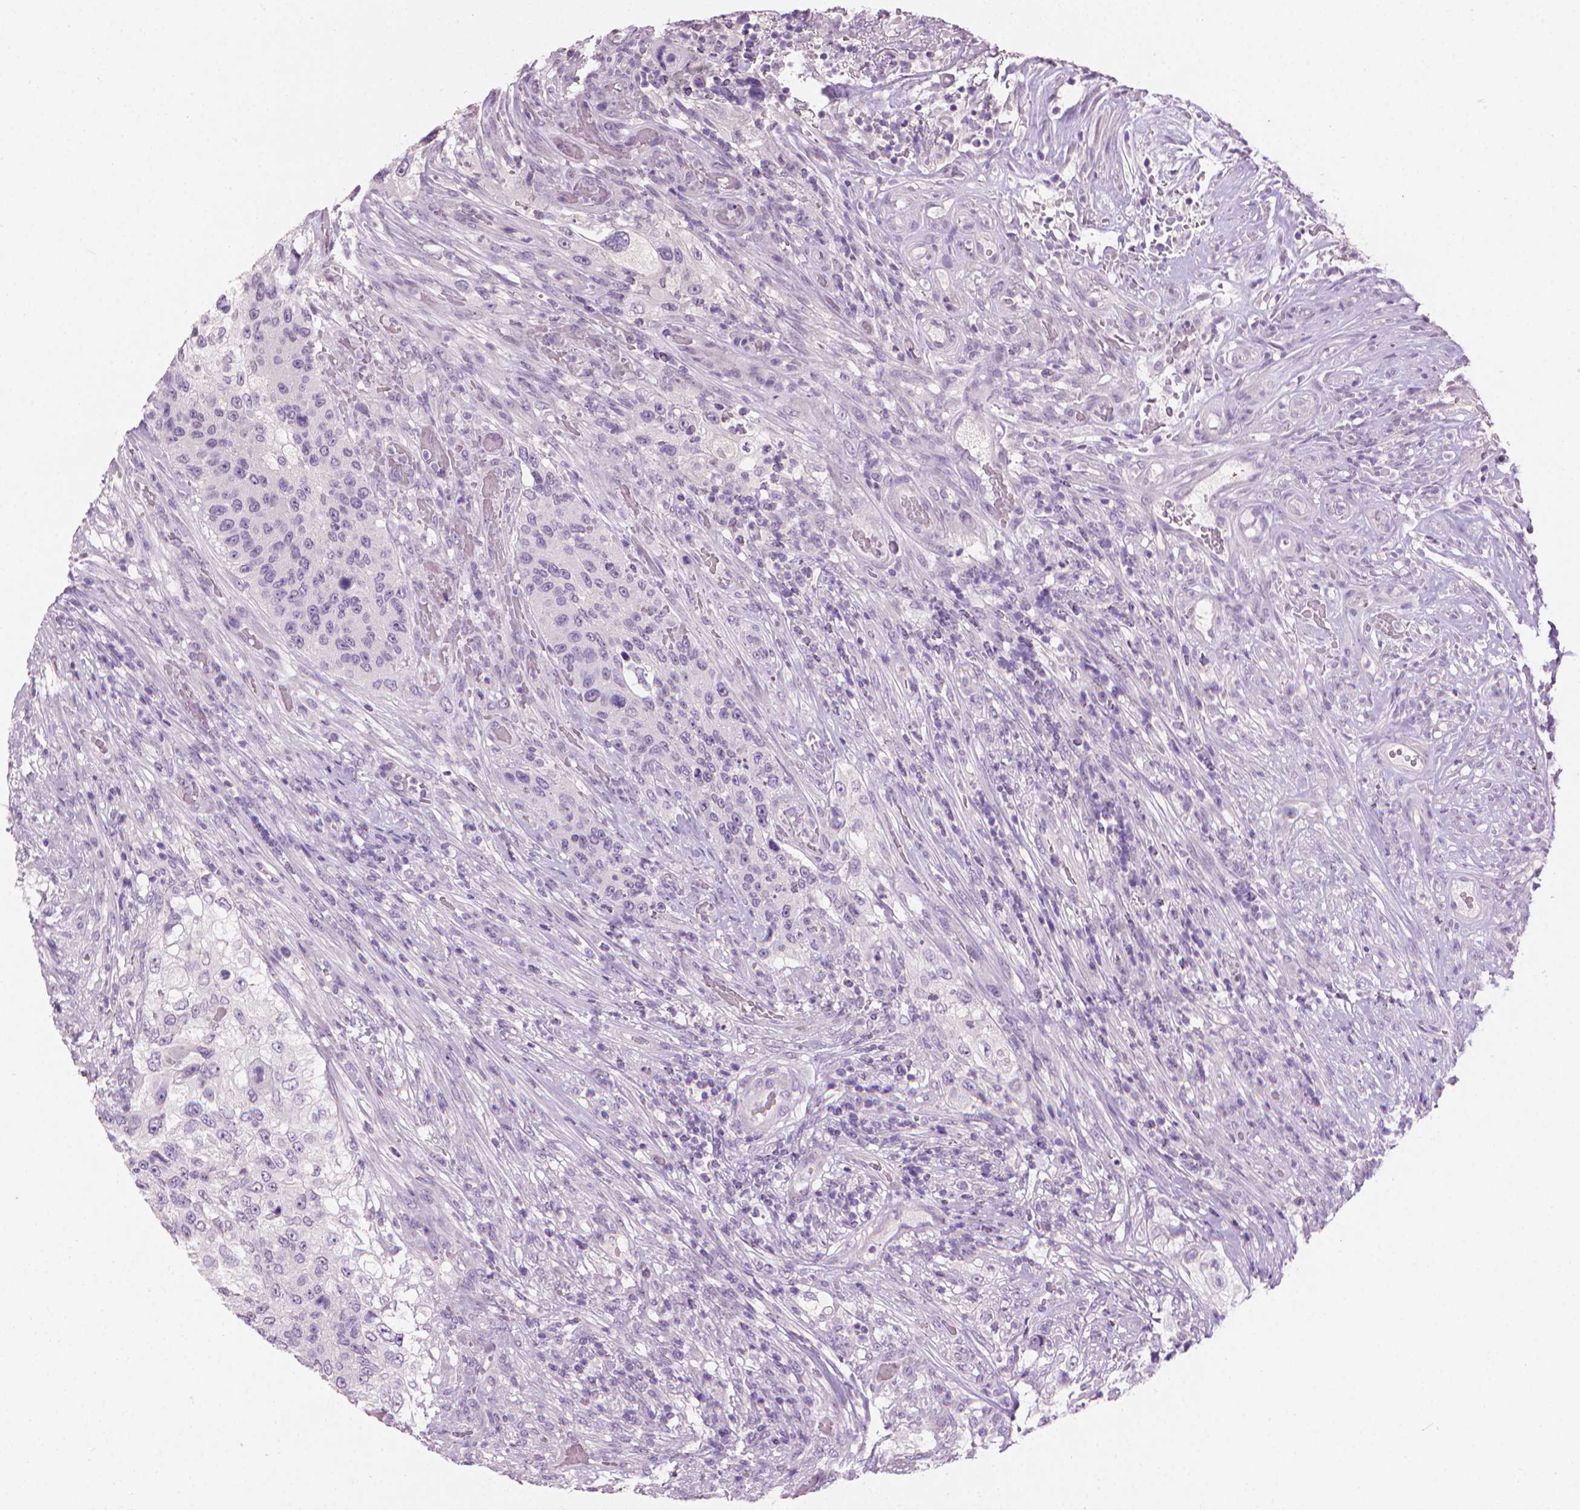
{"staining": {"intensity": "negative", "quantity": "none", "location": "none"}, "tissue": "urothelial cancer", "cell_type": "Tumor cells", "image_type": "cancer", "snomed": [{"axis": "morphology", "description": "Urothelial carcinoma, High grade"}, {"axis": "topography", "description": "Urinary bladder"}], "caption": "A high-resolution photomicrograph shows immunohistochemistry staining of high-grade urothelial carcinoma, which reveals no significant staining in tumor cells. Brightfield microscopy of IHC stained with DAB (brown) and hematoxylin (blue), captured at high magnification.", "gene": "MLANA", "patient": {"sex": "female", "age": 60}}